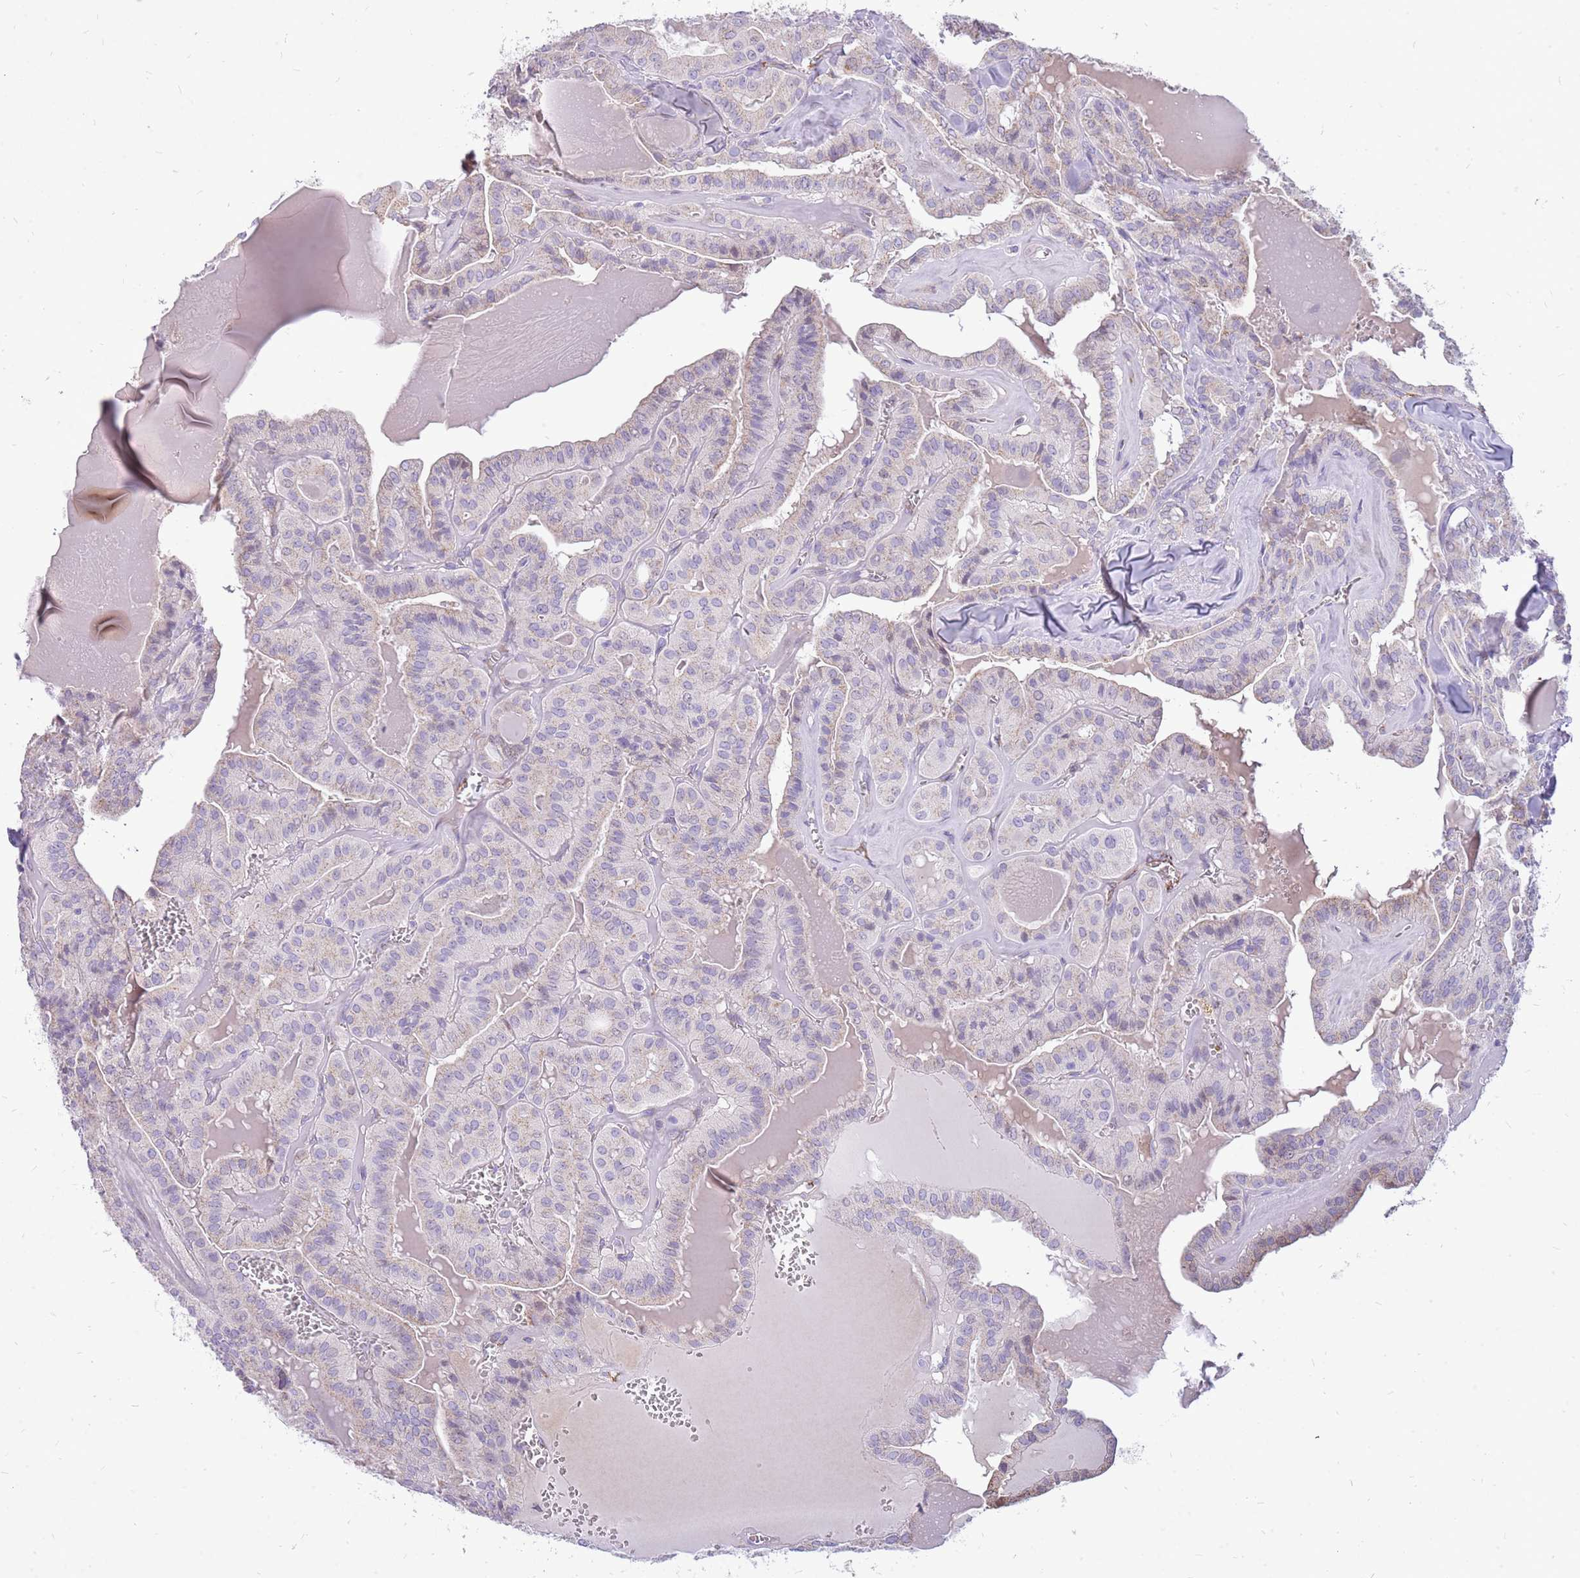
{"staining": {"intensity": "negative", "quantity": "none", "location": "none"}, "tissue": "thyroid cancer", "cell_type": "Tumor cells", "image_type": "cancer", "snomed": [{"axis": "morphology", "description": "Papillary adenocarcinoma, NOS"}, {"axis": "topography", "description": "Thyroid gland"}], "caption": "This is an IHC histopathology image of thyroid cancer. There is no staining in tumor cells.", "gene": "PCNX1", "patient": {"sex": "male", "age": 52}}